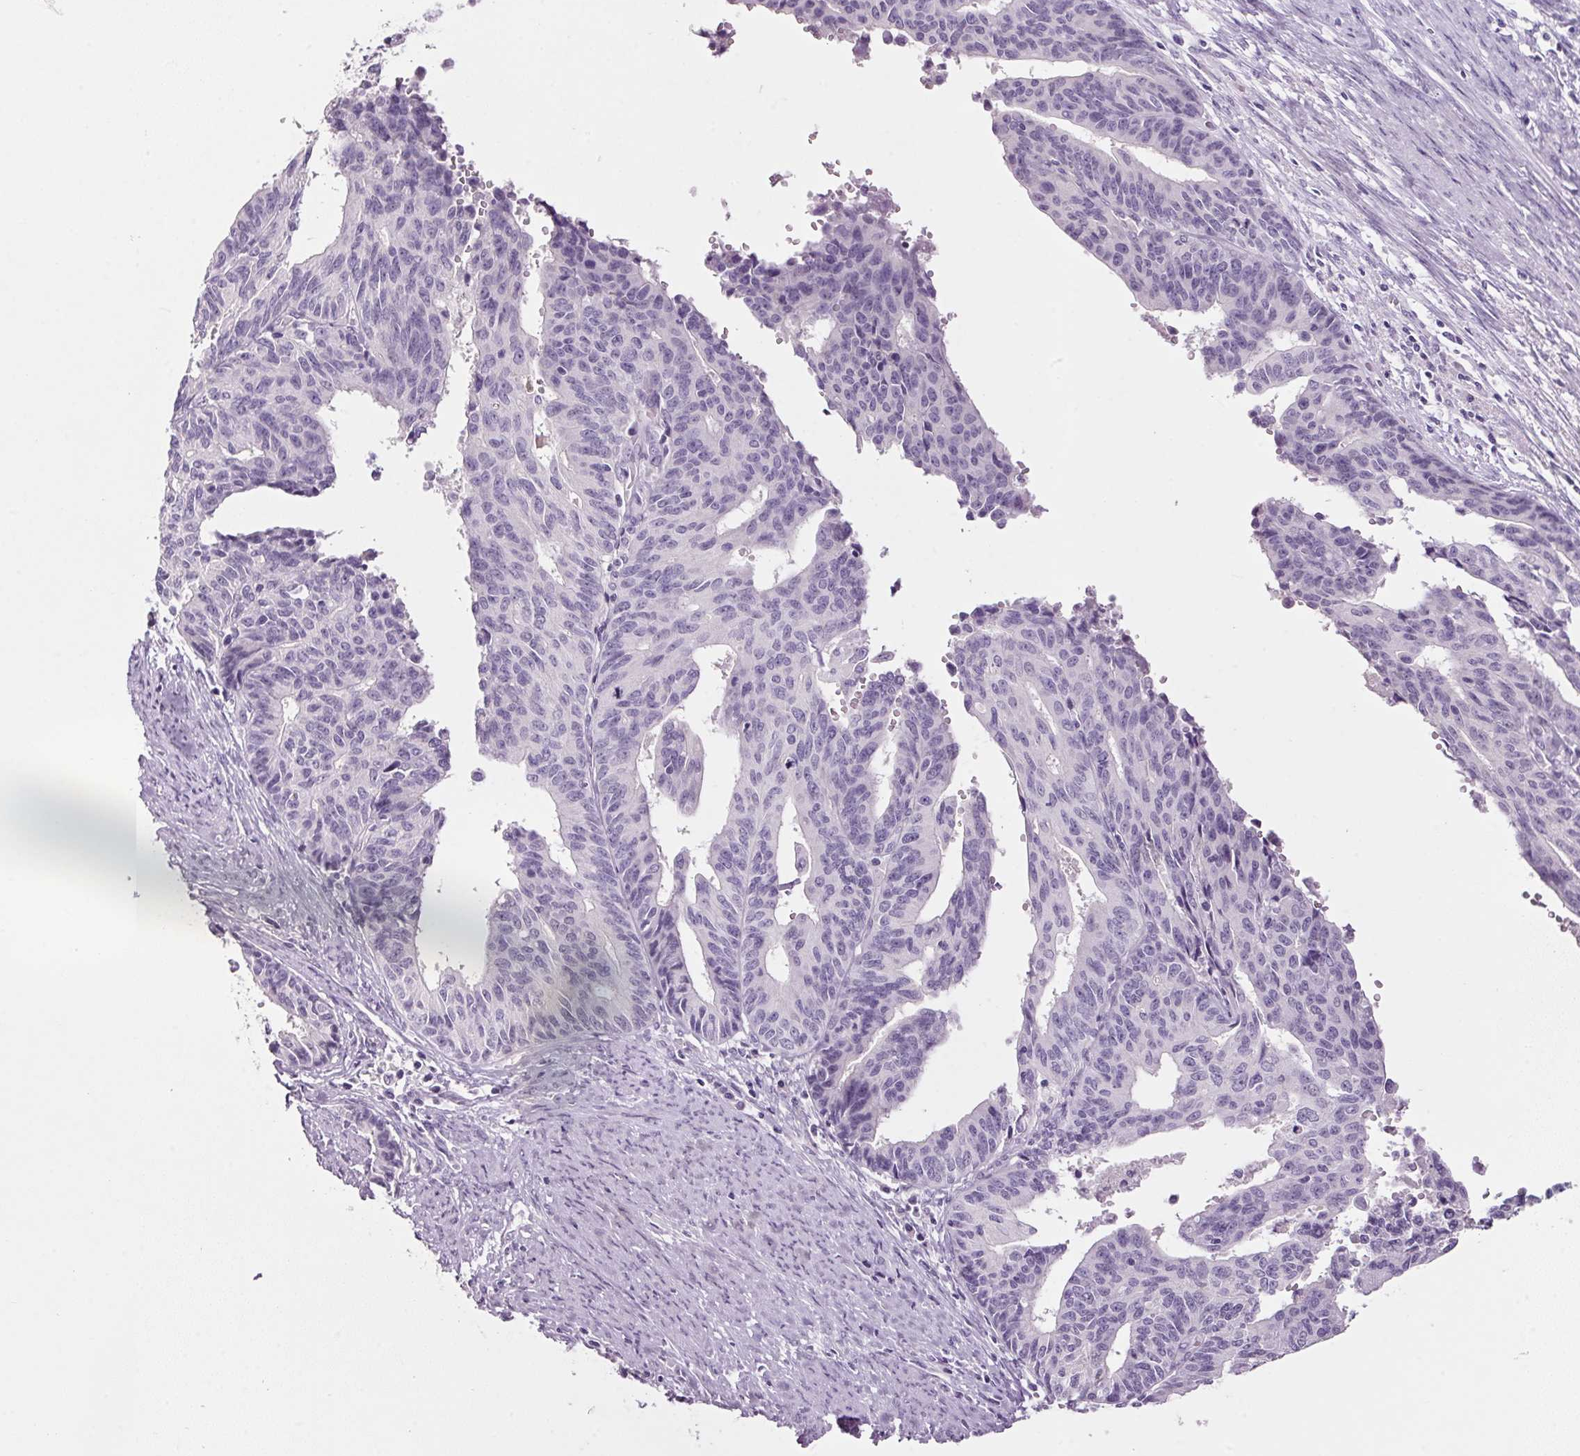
{"staining": {"intensity": "negative", "quantity": "none", "location": "none"}, "tissue": "endometrial cancer", "cell_type": "Tumor cells", "image_type": "cancer", "snomed": [{"axis": "morphology", "description": "Adenocarcinoma, NOS"}, {"axis": "topography", "description": "Endometrium"}], "caption": "A high-resolution image shows immunohistochemistry staining of endometrial adenocarcinoma, which displays no significant staining in tumor cells.", "gene": "PPP1R1A", "patient": {"sex": "female", "age": 65}}